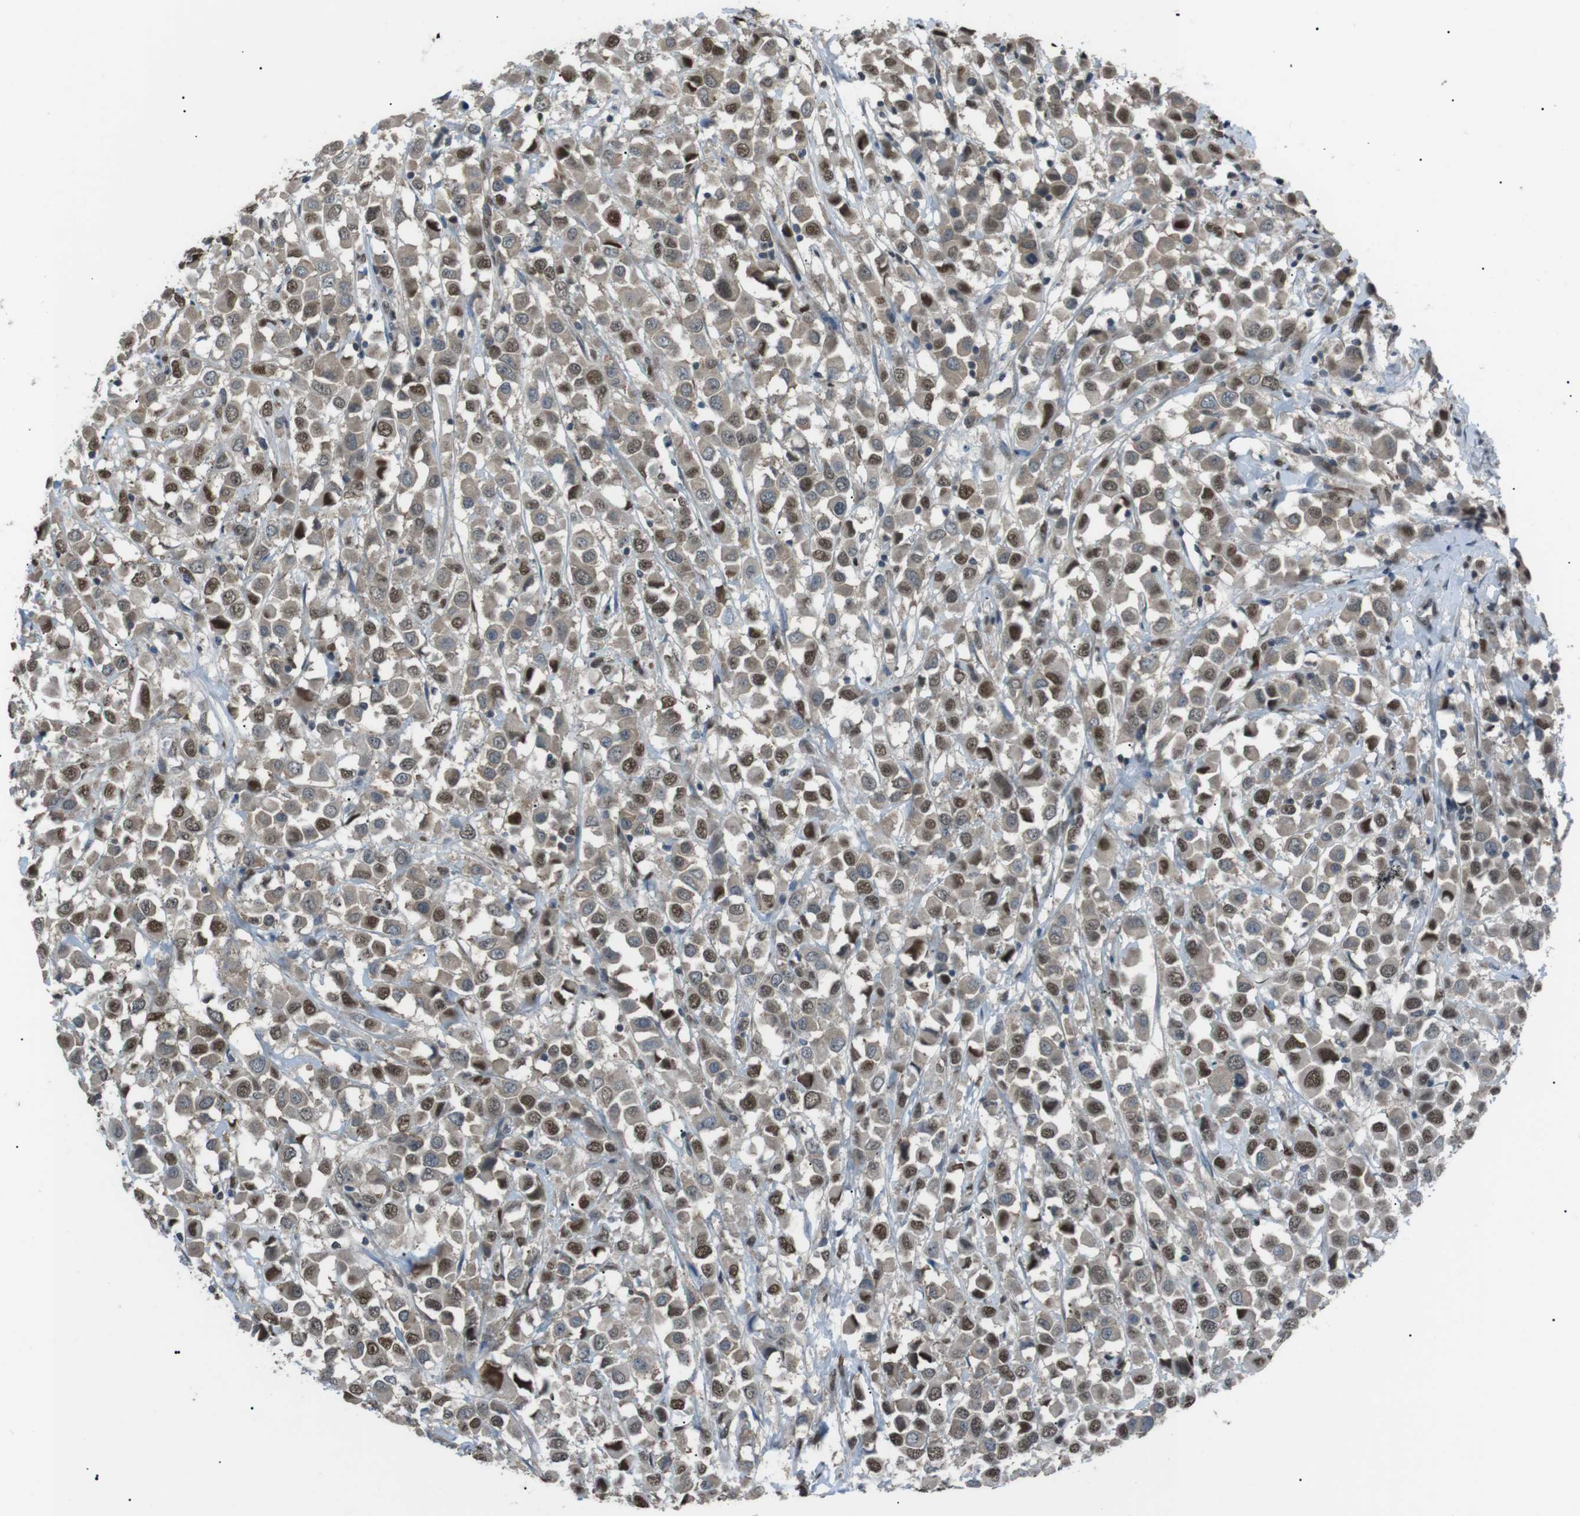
{"staining": {"intensity": "moderate", "quantity": ">75%", "location": "cytoplasmic/membranous,nuclear"}, "tissue": "breast cancer", "cell_type": "Tumor cells", "image_type": "cancer", "snomed": [{"axis": "morphology", "description": "Duct carcinoma"}, {"axis": "topography", "description": "Breast"}], "caption": "Human breast cancer stained for a protein (brown) exhibits moderate cytoplasmic/membranous and nuclear positive positivity in approximately >75% of tumor cells.", "gene": "SRPK2", "patient": {"sex": "female", "age": 61}}